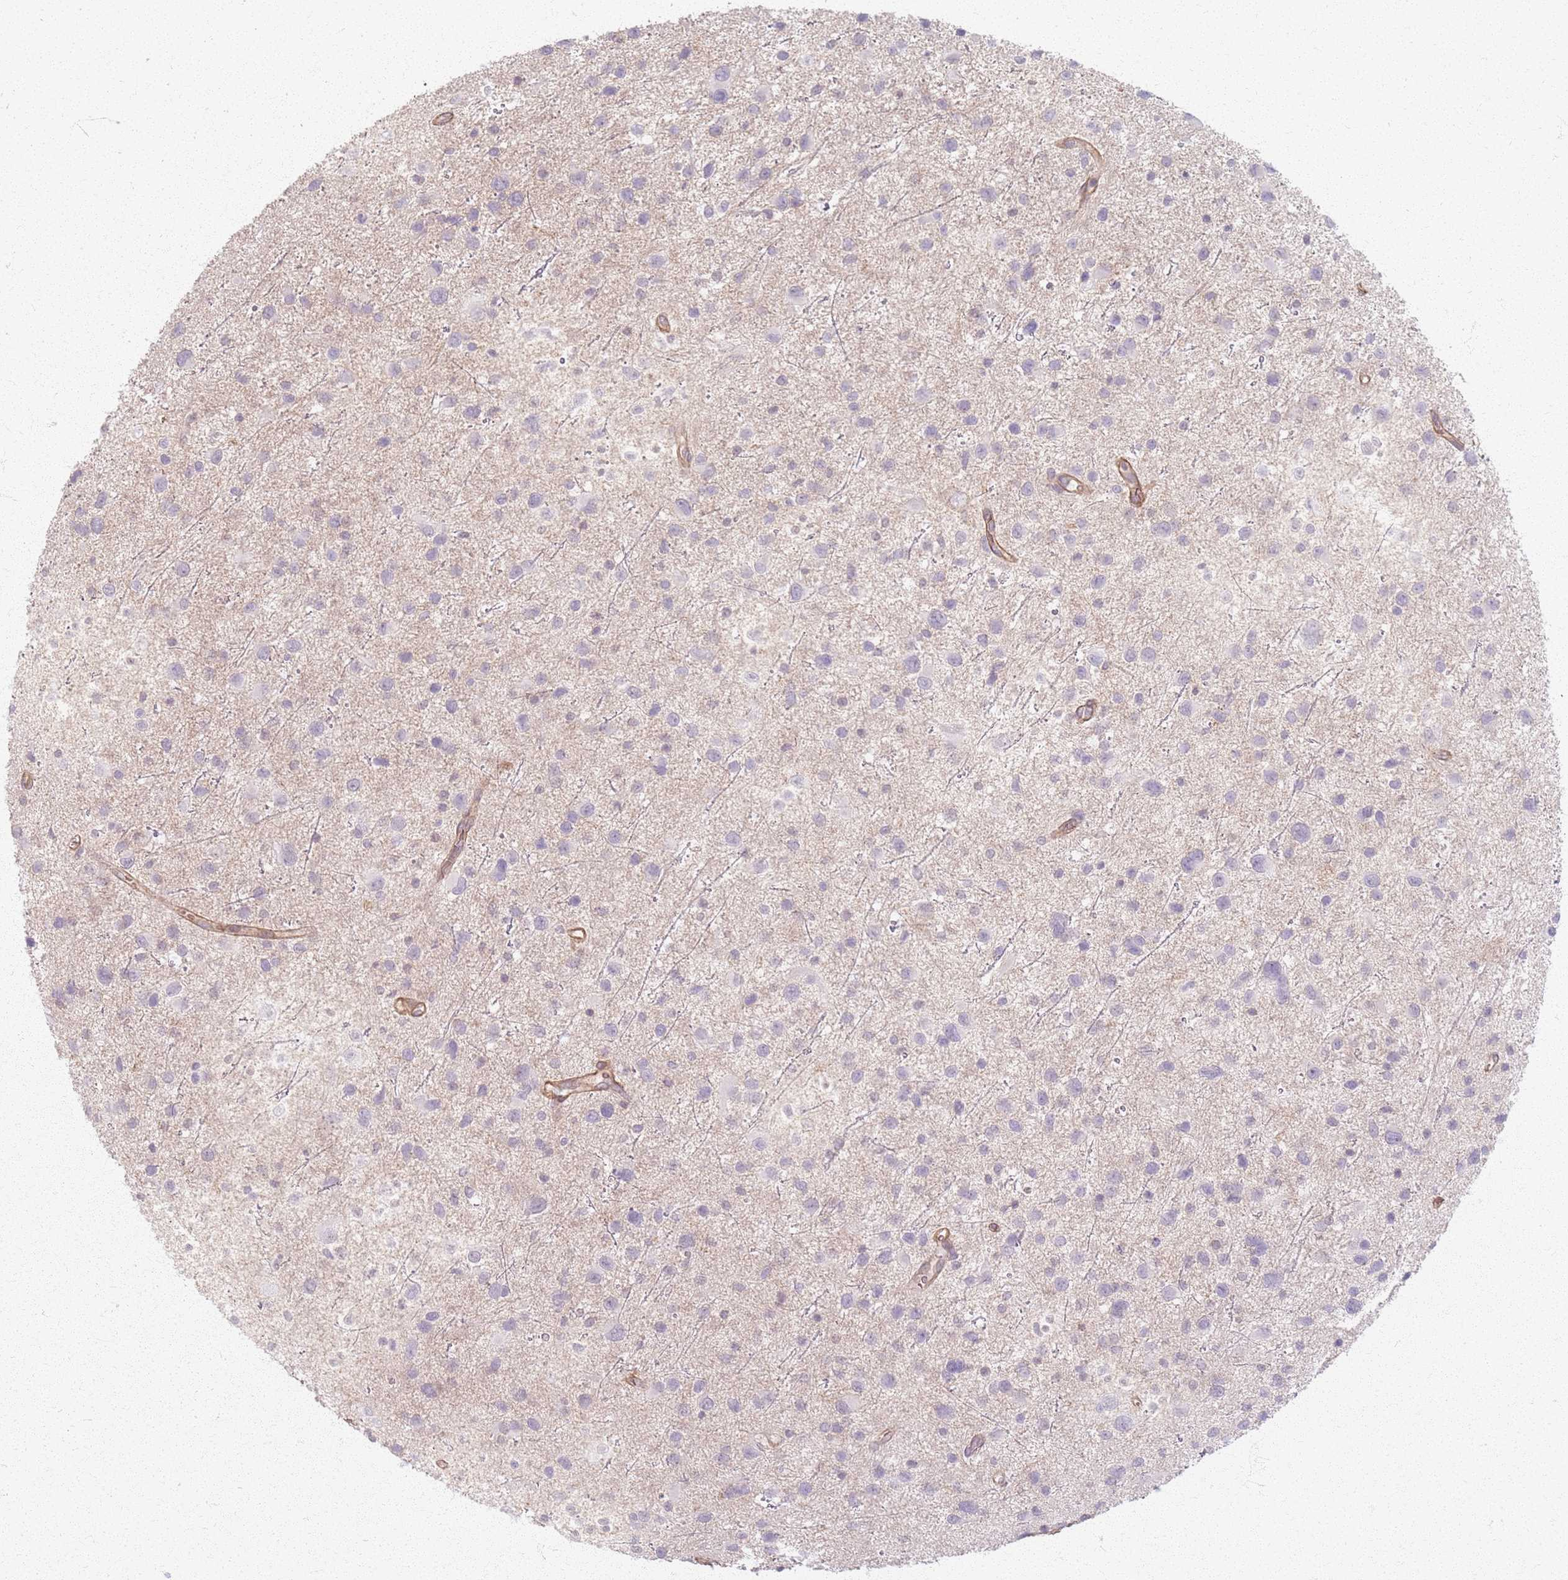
{"staining": {"intensity": "negative", "quantity": "none", "location": "none"}, "tissue": "glioma", "cell_type": "Tumor cells", "image_type": "cancer", "snomed": [{"axis": "morphology", "description": "Glioma, malignant, Low grade"}, {"axis": "topography", "description": "Brain"}], "caption": "Tumor cells are negative for protein expression in human malignant glioma (low-grade).", "gene": "KCNA5", "patient": {"sex": "female", "age": 32}}